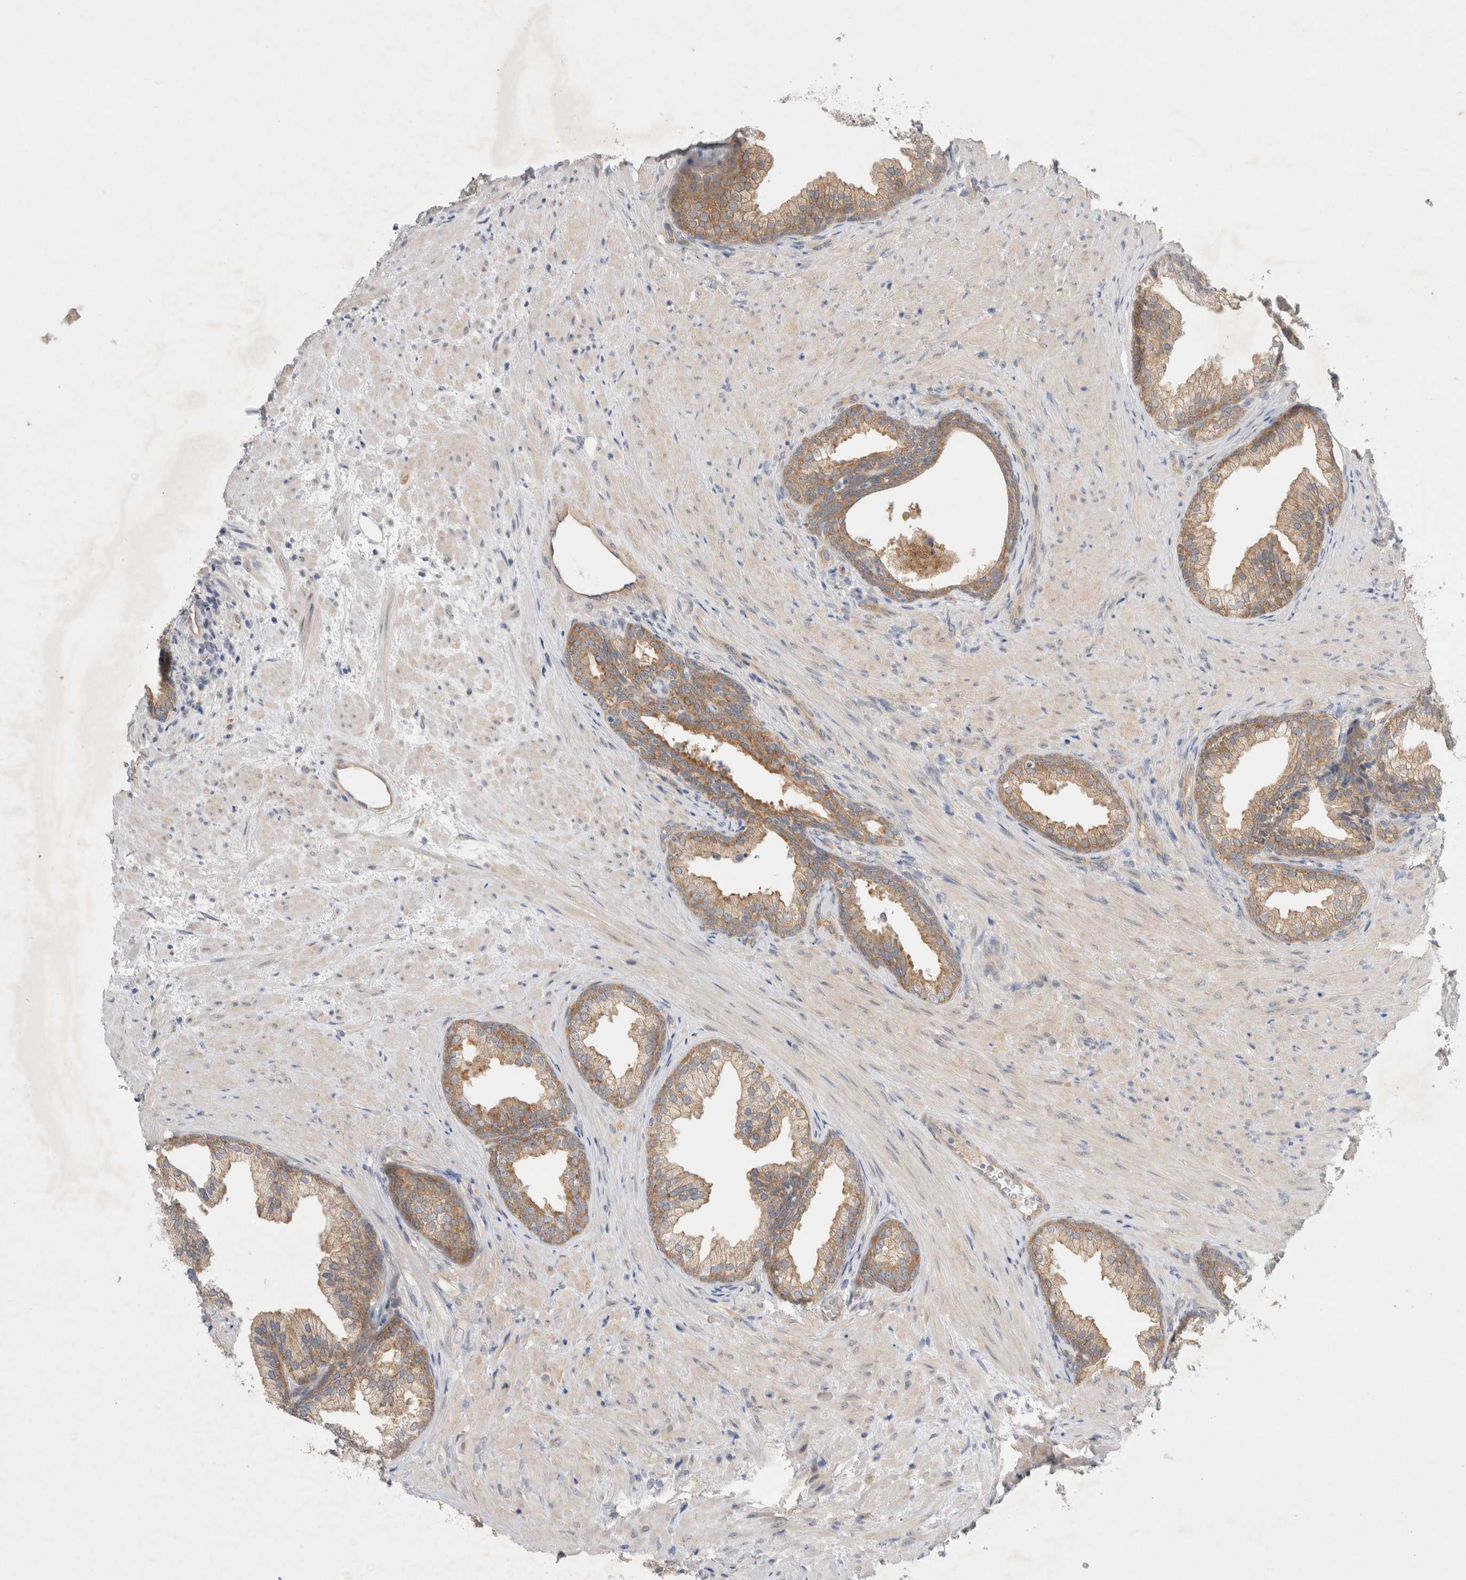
{"staining": {"intensity": "moderate", "quantity": ">75%", "location": "cytoplasmic/membranous"}, "tissue": "prostate", "cell_type": "Glandular cells", "image_type": "normal", "snomed": [{"axis": "morphology", "description": "Normal tissue, NOS"}, {"axis": "topography", "description": "Prostate"}], "caption": "DAB immunohistochemical staining of benign prostate exhibits moderate cytoplasmic/membranous protein positivity in approximately >75% of glandular cells. (DAB = brown stain, brightfield microscopy at high magnification).", "gene": "WIPF2", "patient": {"sex": "male", "age": 76}}